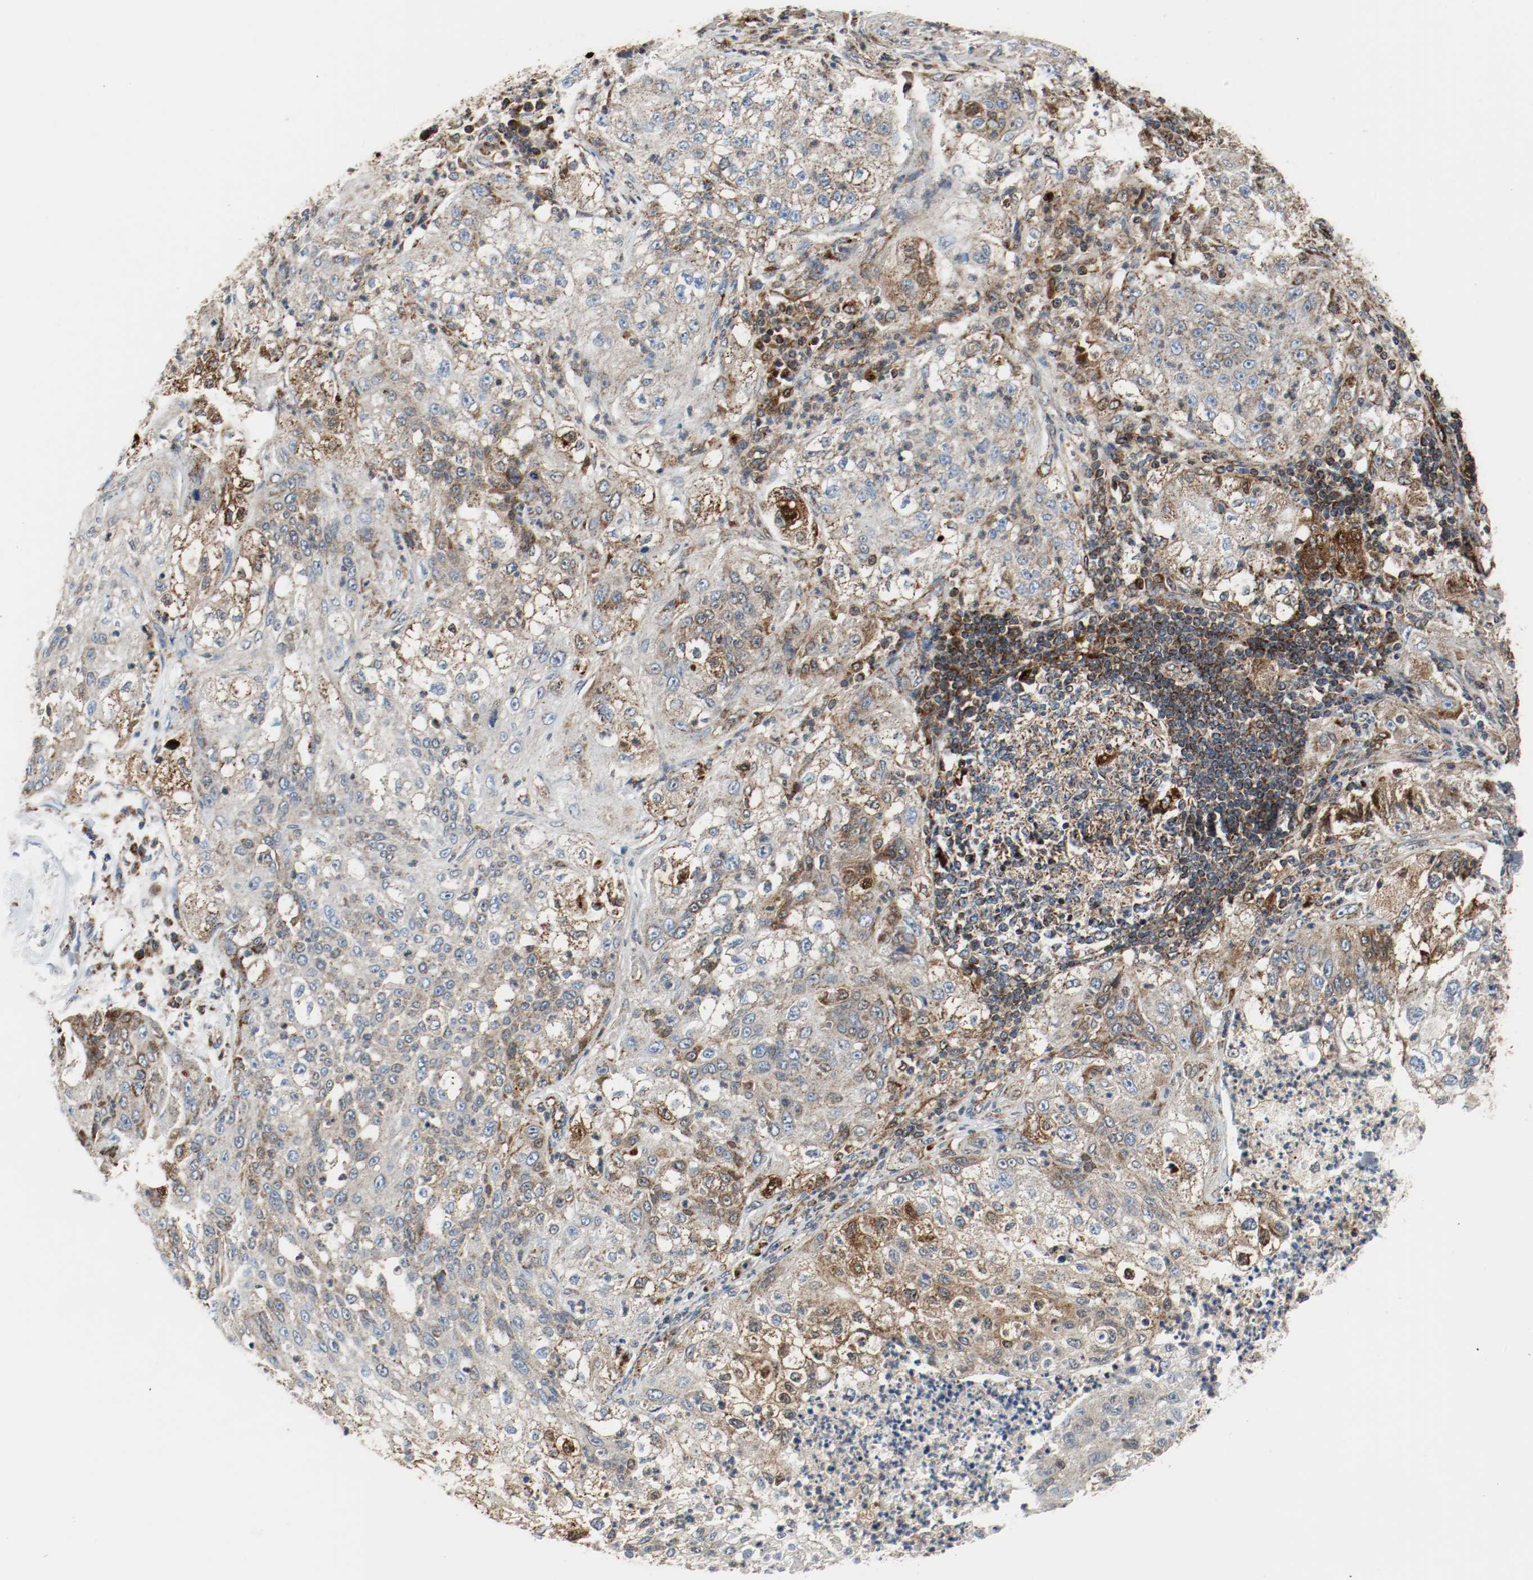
{"staining": {"intensity": "moderate", "quantity": ">75%", "location": "cytoplasmic/membranous"}, "tissue": "lung cancer", "cell_type": "Tumor cells", "image_type": "cancer", "snomed": [{"axis": "morphology", "description": "Inflammation, NOS"}, {"axis": "morphology", "description": "Squamous cell carcinoma, NOS"}, {"axis": "topography", "description": "Lymph node"}, {"axis": "topography", "description": "Soft tissue"}, {"axis": "topography", "description": "Lung"}], "caption": "This photomicrograph reveals immunohistochemistry (IHC) staining of squamous cell carcinoma (lung), with medium moderate cytoplasmic/membranous staining in about >75% of tumor cells.", "gene": "TXNRD1", "patient": {"sex": "male", "age": 66}}